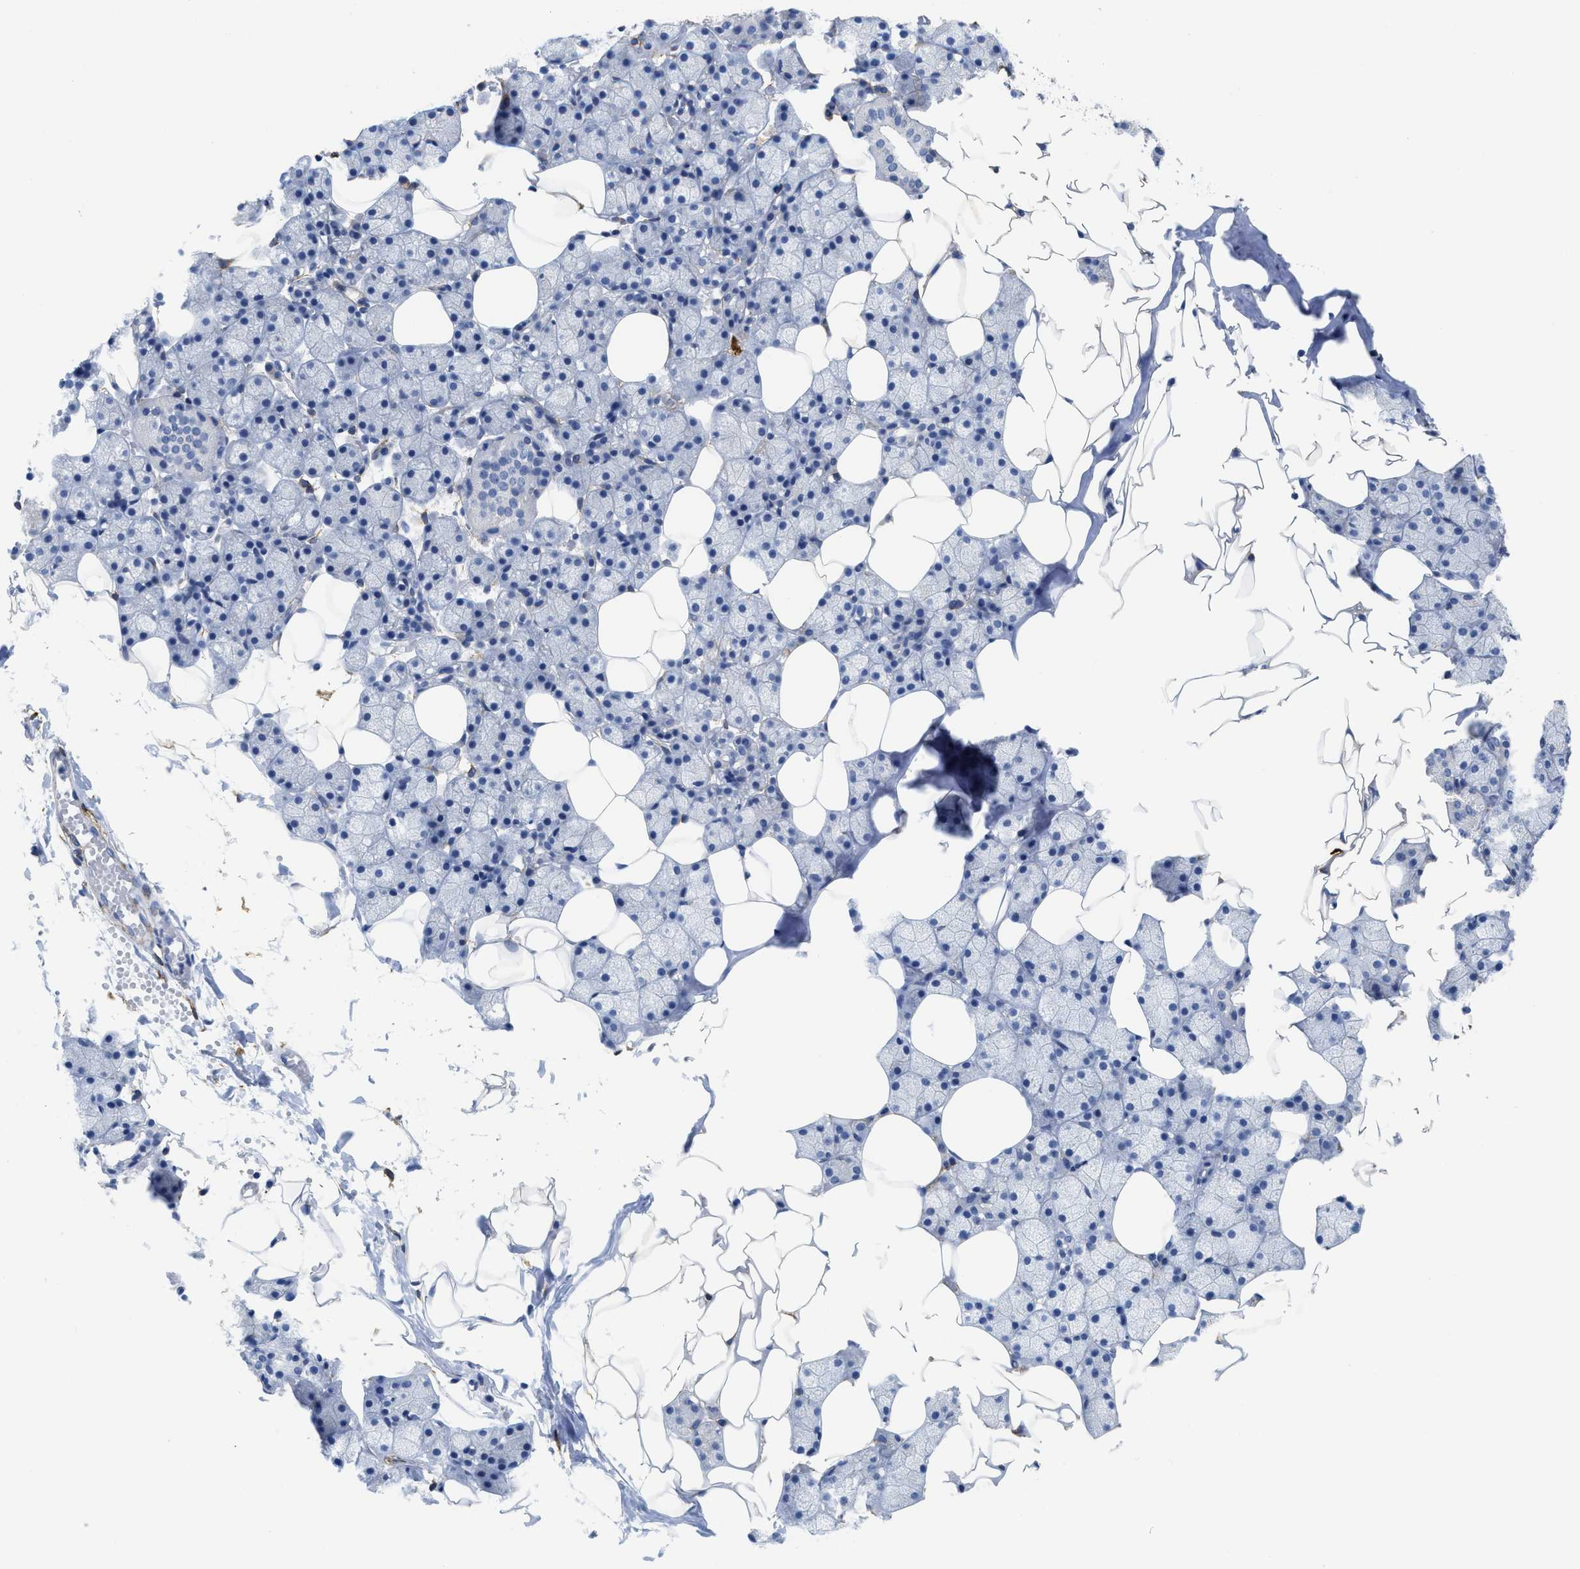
{"staining": {"intensity": "negative", "quantity": "none", "location": "none"}, "tissue": "salivary gland", "cell_type": "Glandular cells", "image_type": "normal", "snomed": [{"axis": "morphology", "description": "Normal tissue, NOS"}, {"axis": "topography", "description": "Salivary gland"}], "caption": "Salivary gland was stained to show a protein in brown. There is no significant positivity in glandular cells. The staining was performed using DAB (3,3'-diaminobenzidine) to visualize the protein expression in brown, while the nuclei were stained in blue with hematoxylin (Magnification: 20x).", "gene": "TUB", "patient": {"sex": "female", "age": 33}}